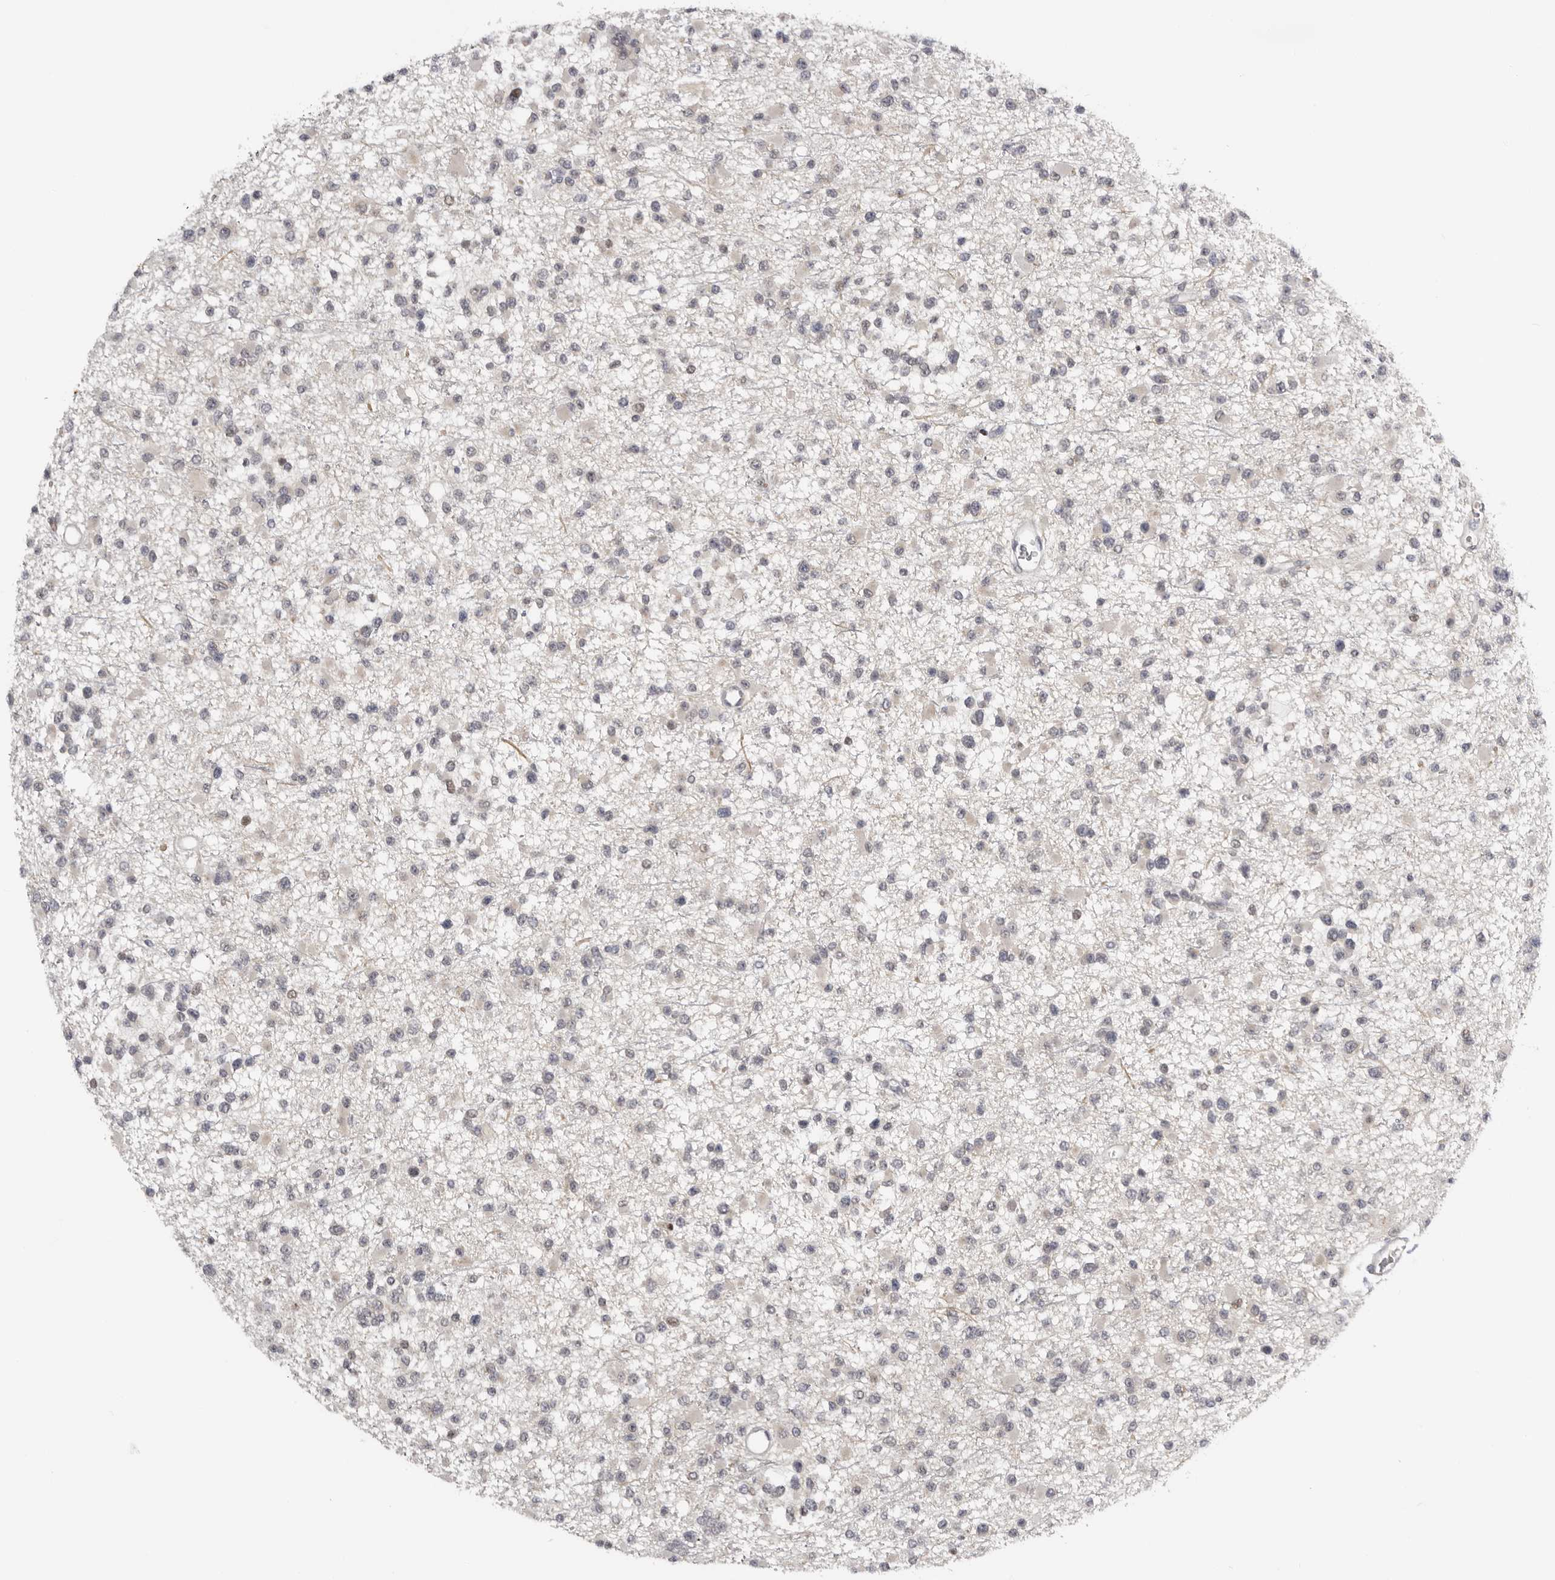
{"staining": {"intensity": "negative", "quantity": "none", "location": "none"}, "tissue": "glioma", "cell_type": "Tumor cells", "image_type": "cancer", "snomed": [{"axis": "morphology", "description": "Glioma, malignant, Low grade"}, {"axis": "topography", "description": "Brain"}], "caption": "Immunohistochemical staining of human malignant glioma (low-grade) shows no significant staining in tumor cells.", "gene": "KIF2B", "patient": {"sex": "female", "age": 22}}